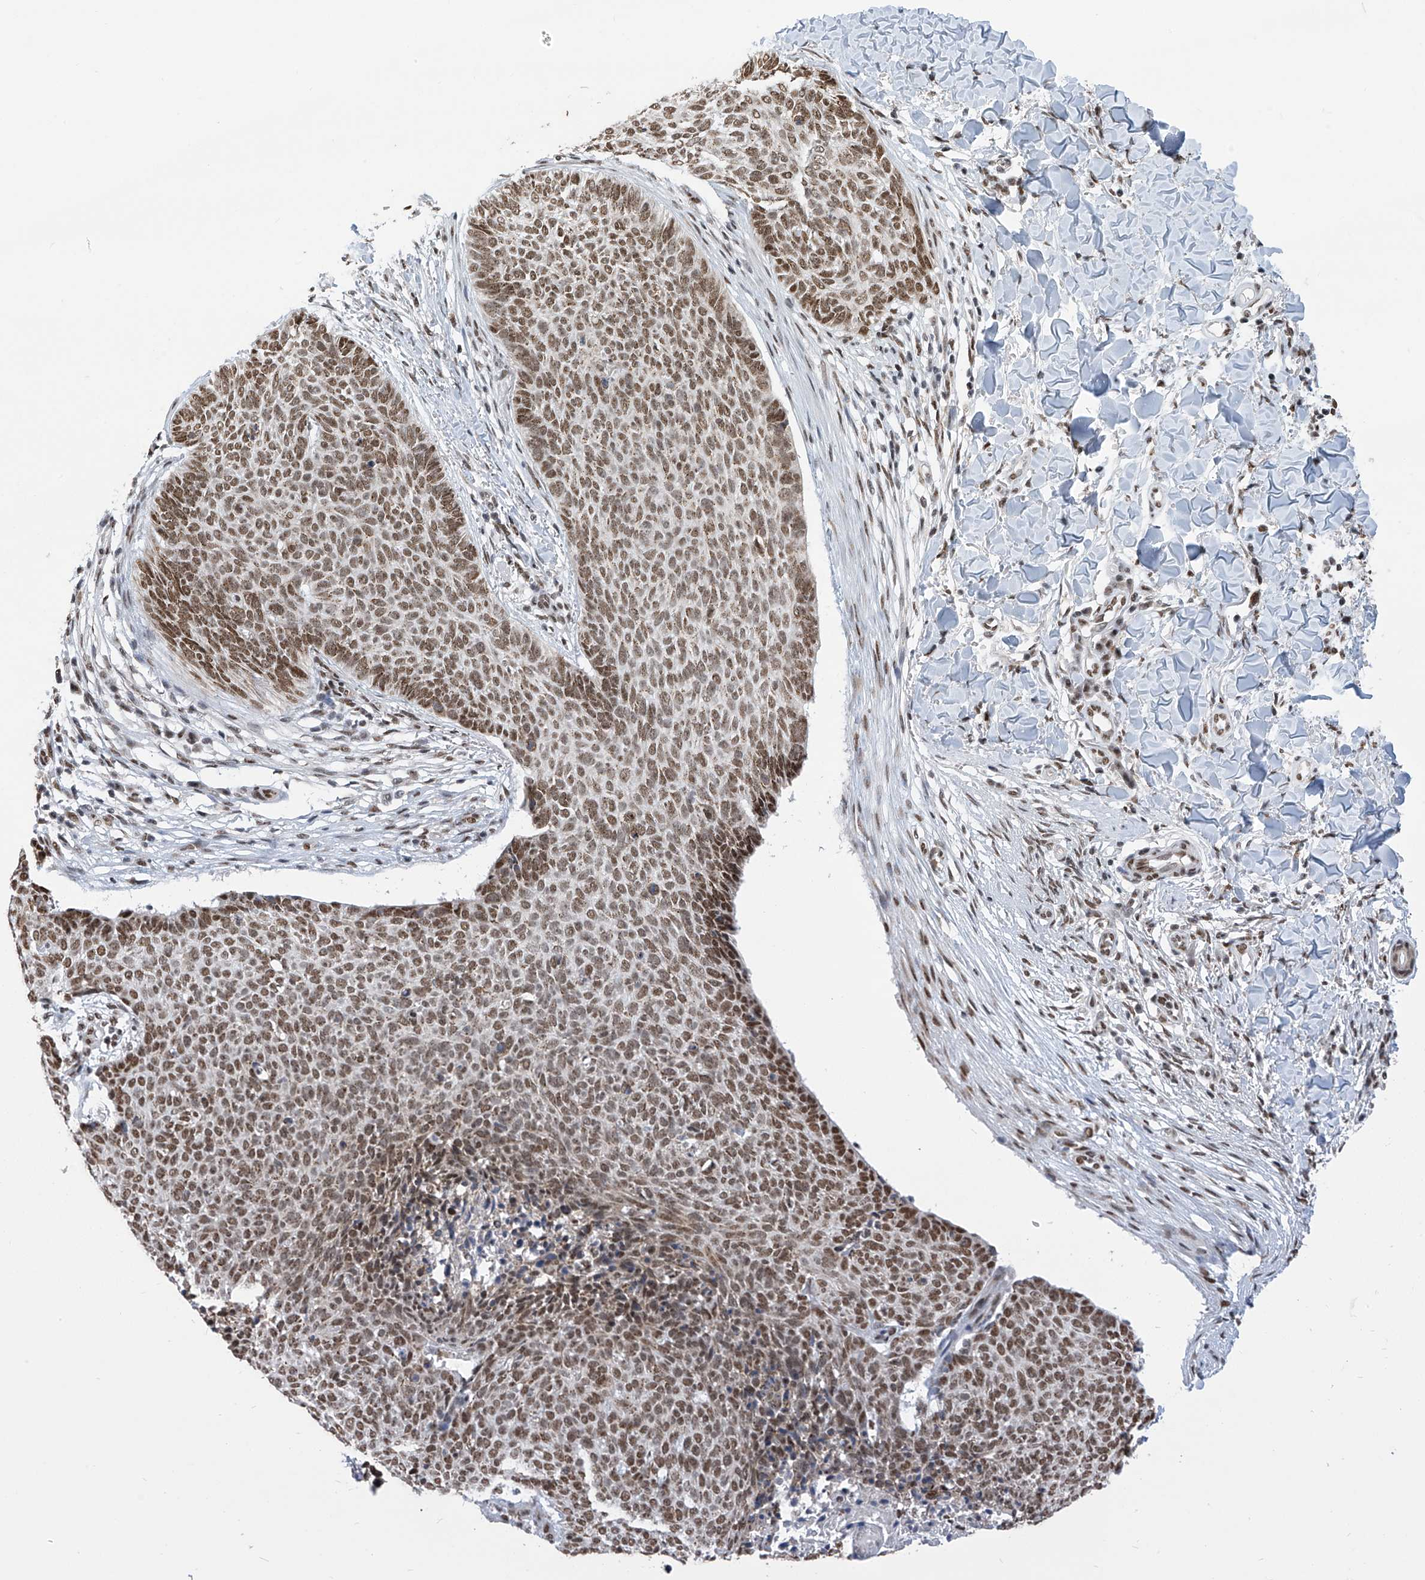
{"staining": {"intensity": "moderate", "quantity": ">75%", "location": "cytoplasmic/membranous,nuclear"}, "tissue": "skin cancer", "cell_type": "Tumor cells", "image_type": "cancer", "snomed": [{"axis": "morphology", "description": "Normal tissue, NOS"}, {"axis": "morphology", "description": "Basal cell carcinoma"}, {"axis": "topography", "description": "Skin"}], "caption": "IHC (DAB (3,3'-diaminobenzidine)) staining of human skin basal cell carcinoma displays moderate cytoplasmic/membranous and nuclear protein positivity in approximately >75% of tumor cells. The staining is performed using DAB (3,3'-diaminobenzidine) brown chromogen to label protein expression. The nuclei are counter-stained blue using hematoxylin.", "gene": "APLF", "patient": {"sex": "male", "age": 50}}